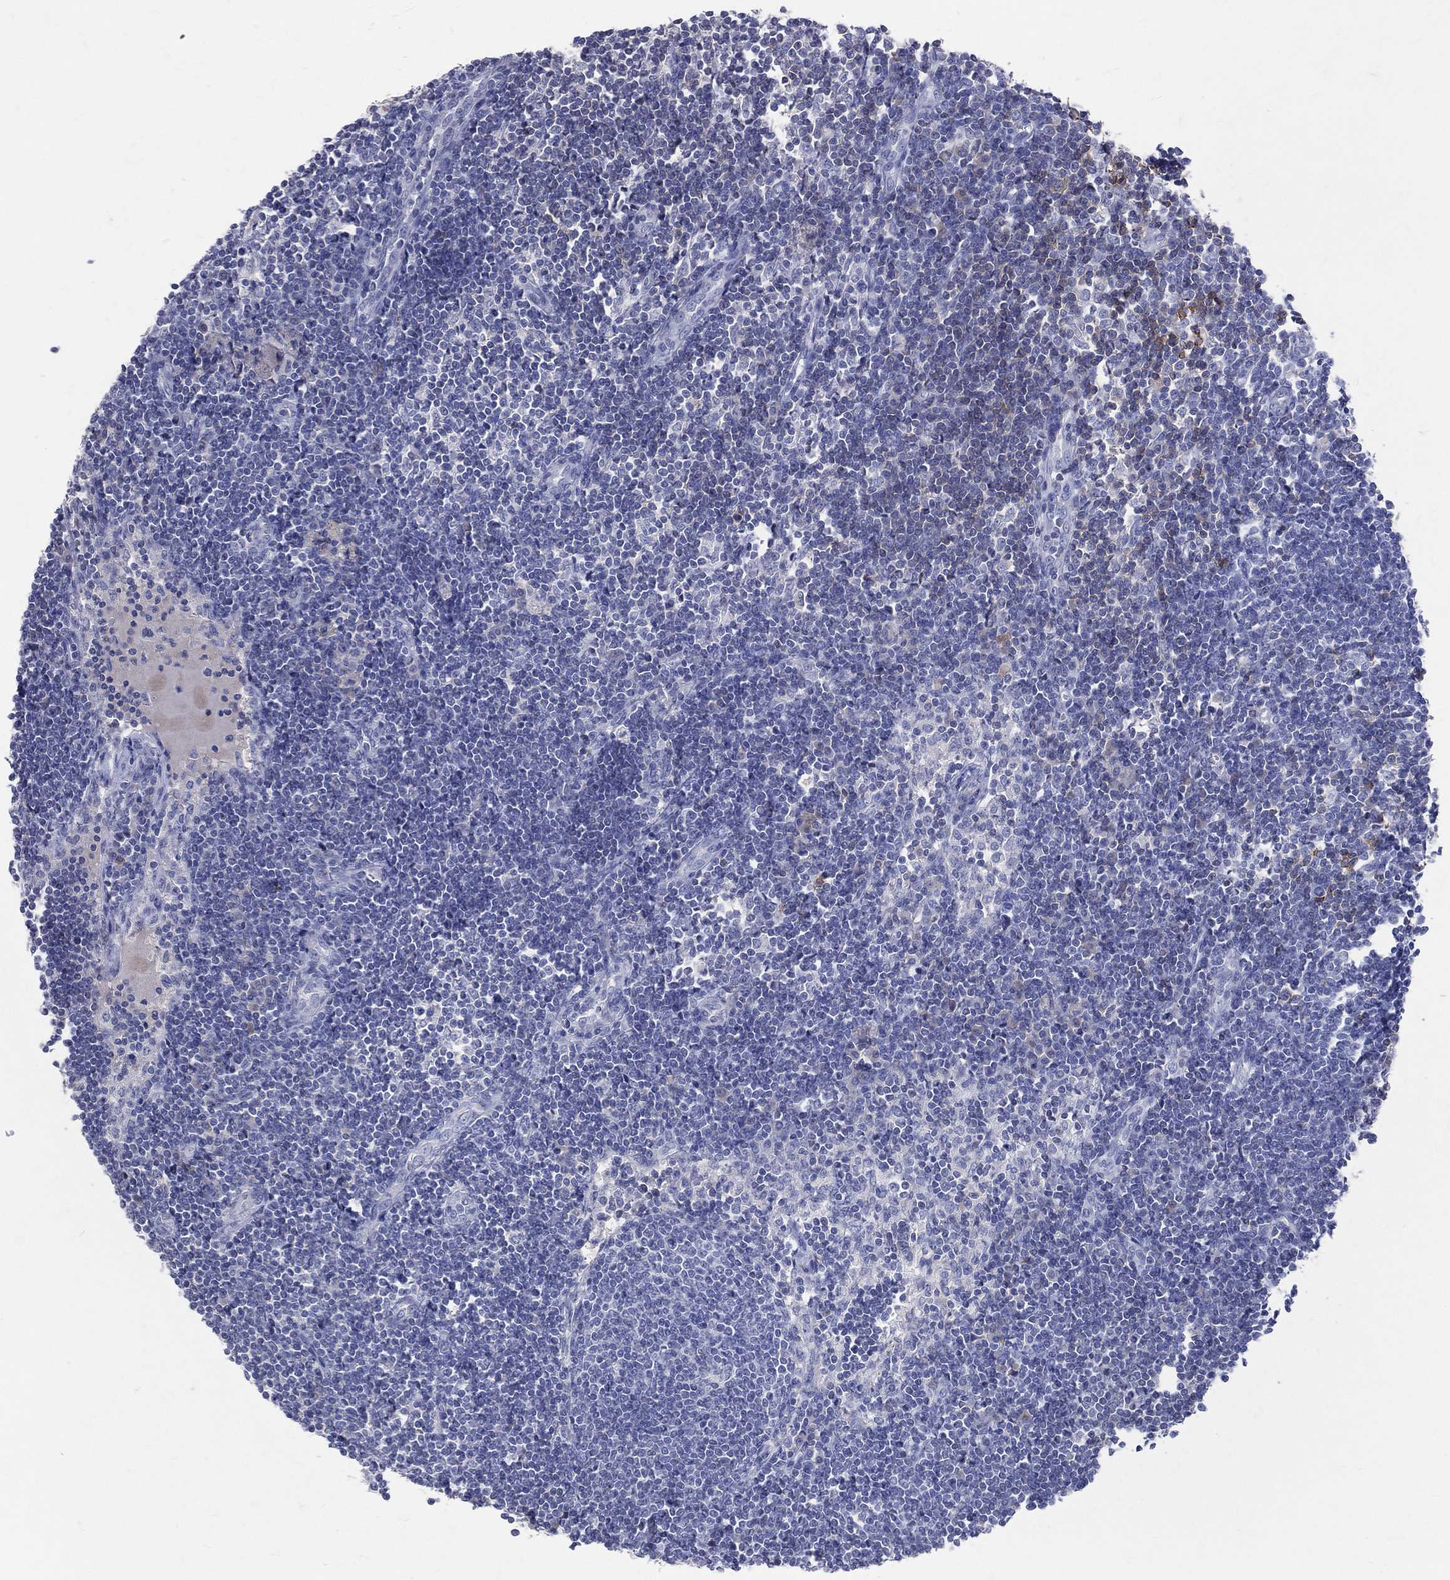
{"staining": {"intensity": "strong", "quantity": "<25%", "location": "cytoplasmic/membranous"}, "tissue": "lymph node", "cell_type": "Germinal center cells", "image_type": "normal", "snomed": [{"axis": "morphology", "description": "Normal tissue, NOS"}, {"axis": "morphology", "description": "Adenocarcinoma, NOS"}, {"axis": "topography", "description": "Lymph node"}, {"axis": "topography", "description": "Pancreas"}], "caption": "Immunohistochemistry (IHC) of benign human lymph node displays medium levels of strong cytoplasmic/membranous staining in about <25% of germinal center cells. The protein is shown in brown color, while the nuclei are stained blue.", "gene": "LAT", "patient": {"sex": "female", "age": 58}}